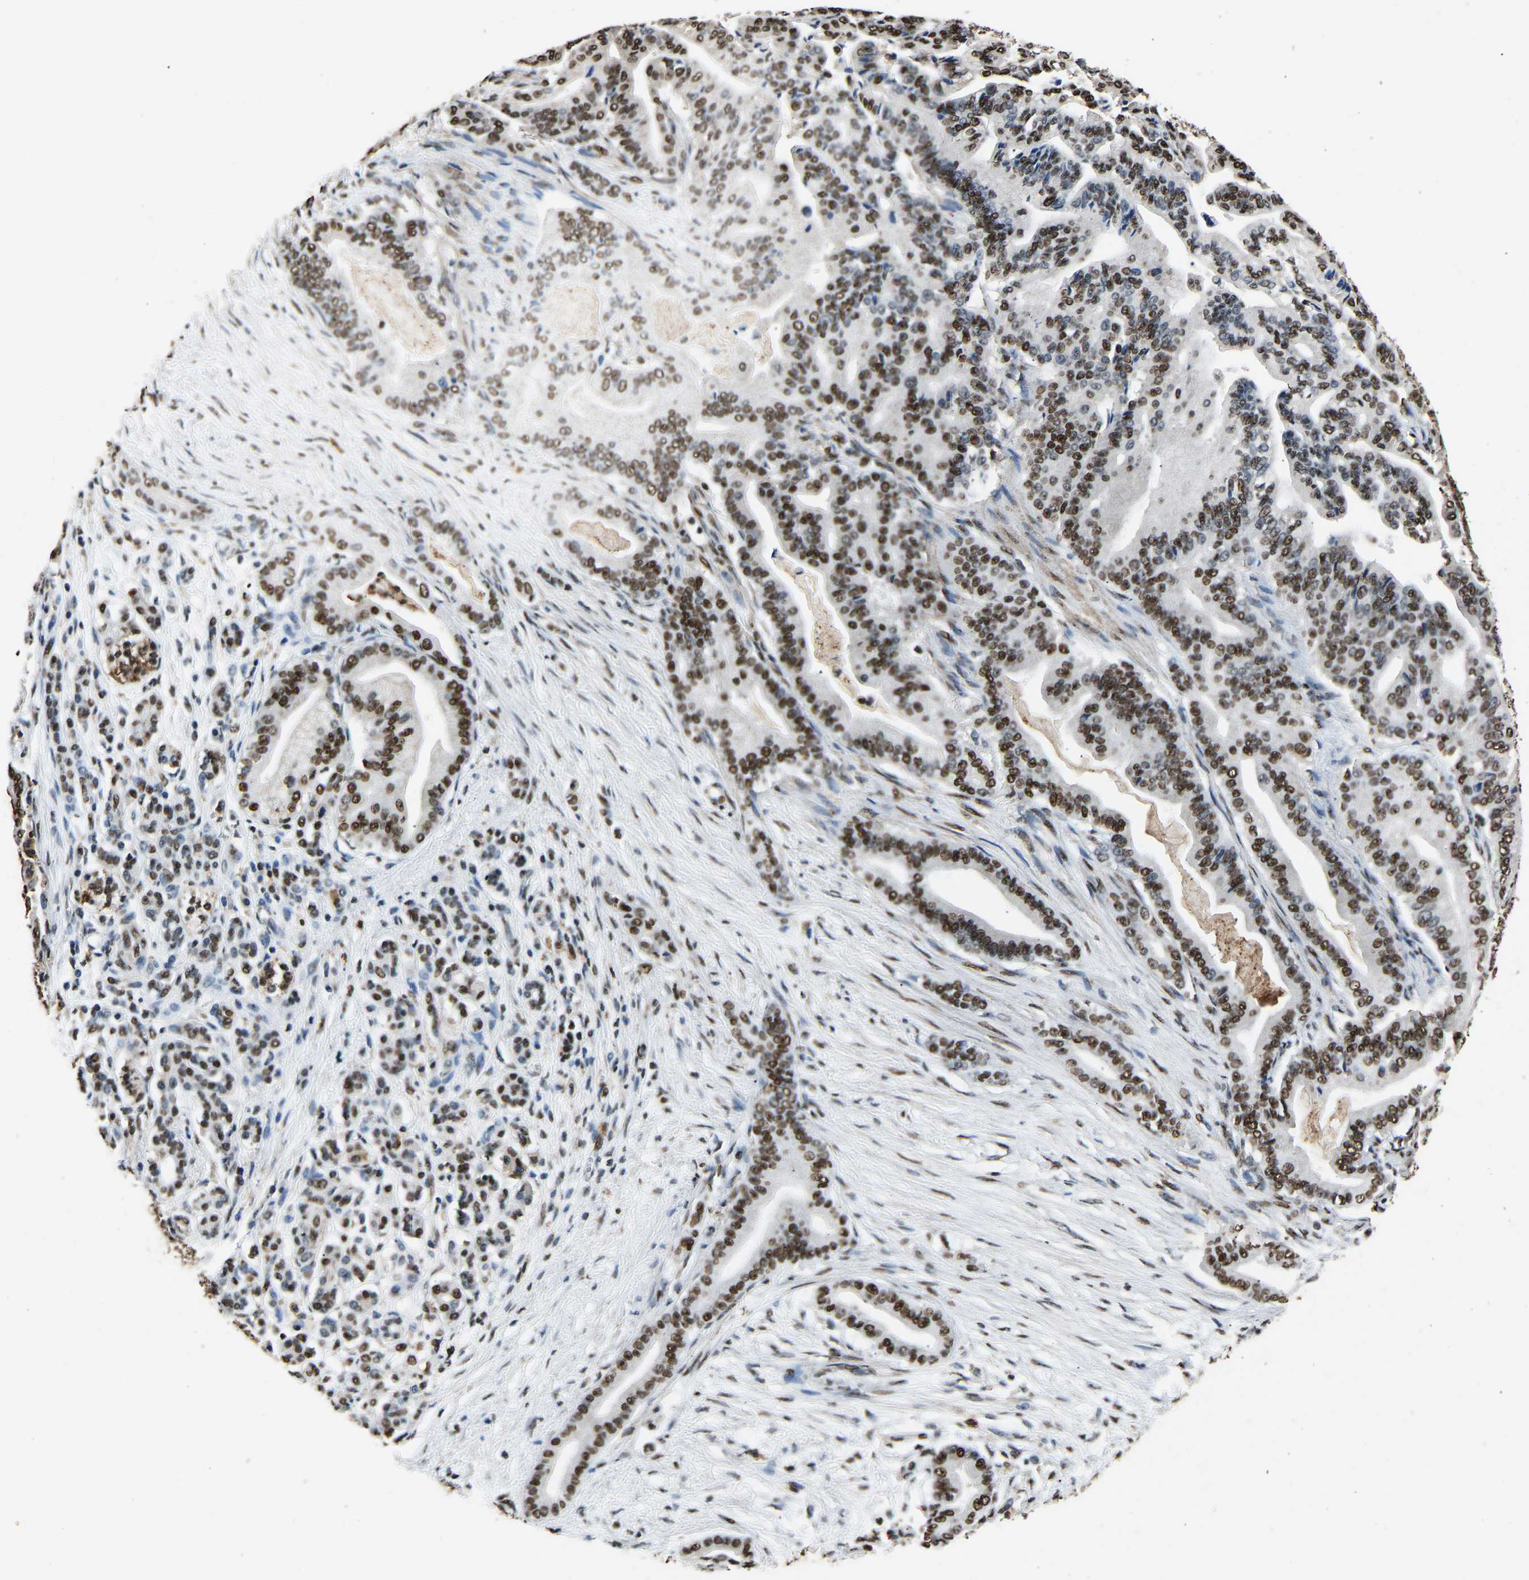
{"staining": {"intensity": "moderate", "quantity": ">75%", "location": "nuclear"}, "tissue": "pancreatic cancer", "cell_type": "Tumor cells", "image_type": "cancer", "snomed": [{"axis": "morphology", "description": "Normal tissue, NOS"}, {"axis": "morphology", "description": "Adenocarcinoma, NOS"}, {"axis": "topography", "description": "Pancreas"}], "caption": "An image showing moderate nuclear positivity in approximately >75% of tumor cells in pancreatic adenocarcinoma, as visualized by brown immunohistochemical staining.", "gene": "SAFB", "patient": {"sex": "male", "age": 63}}